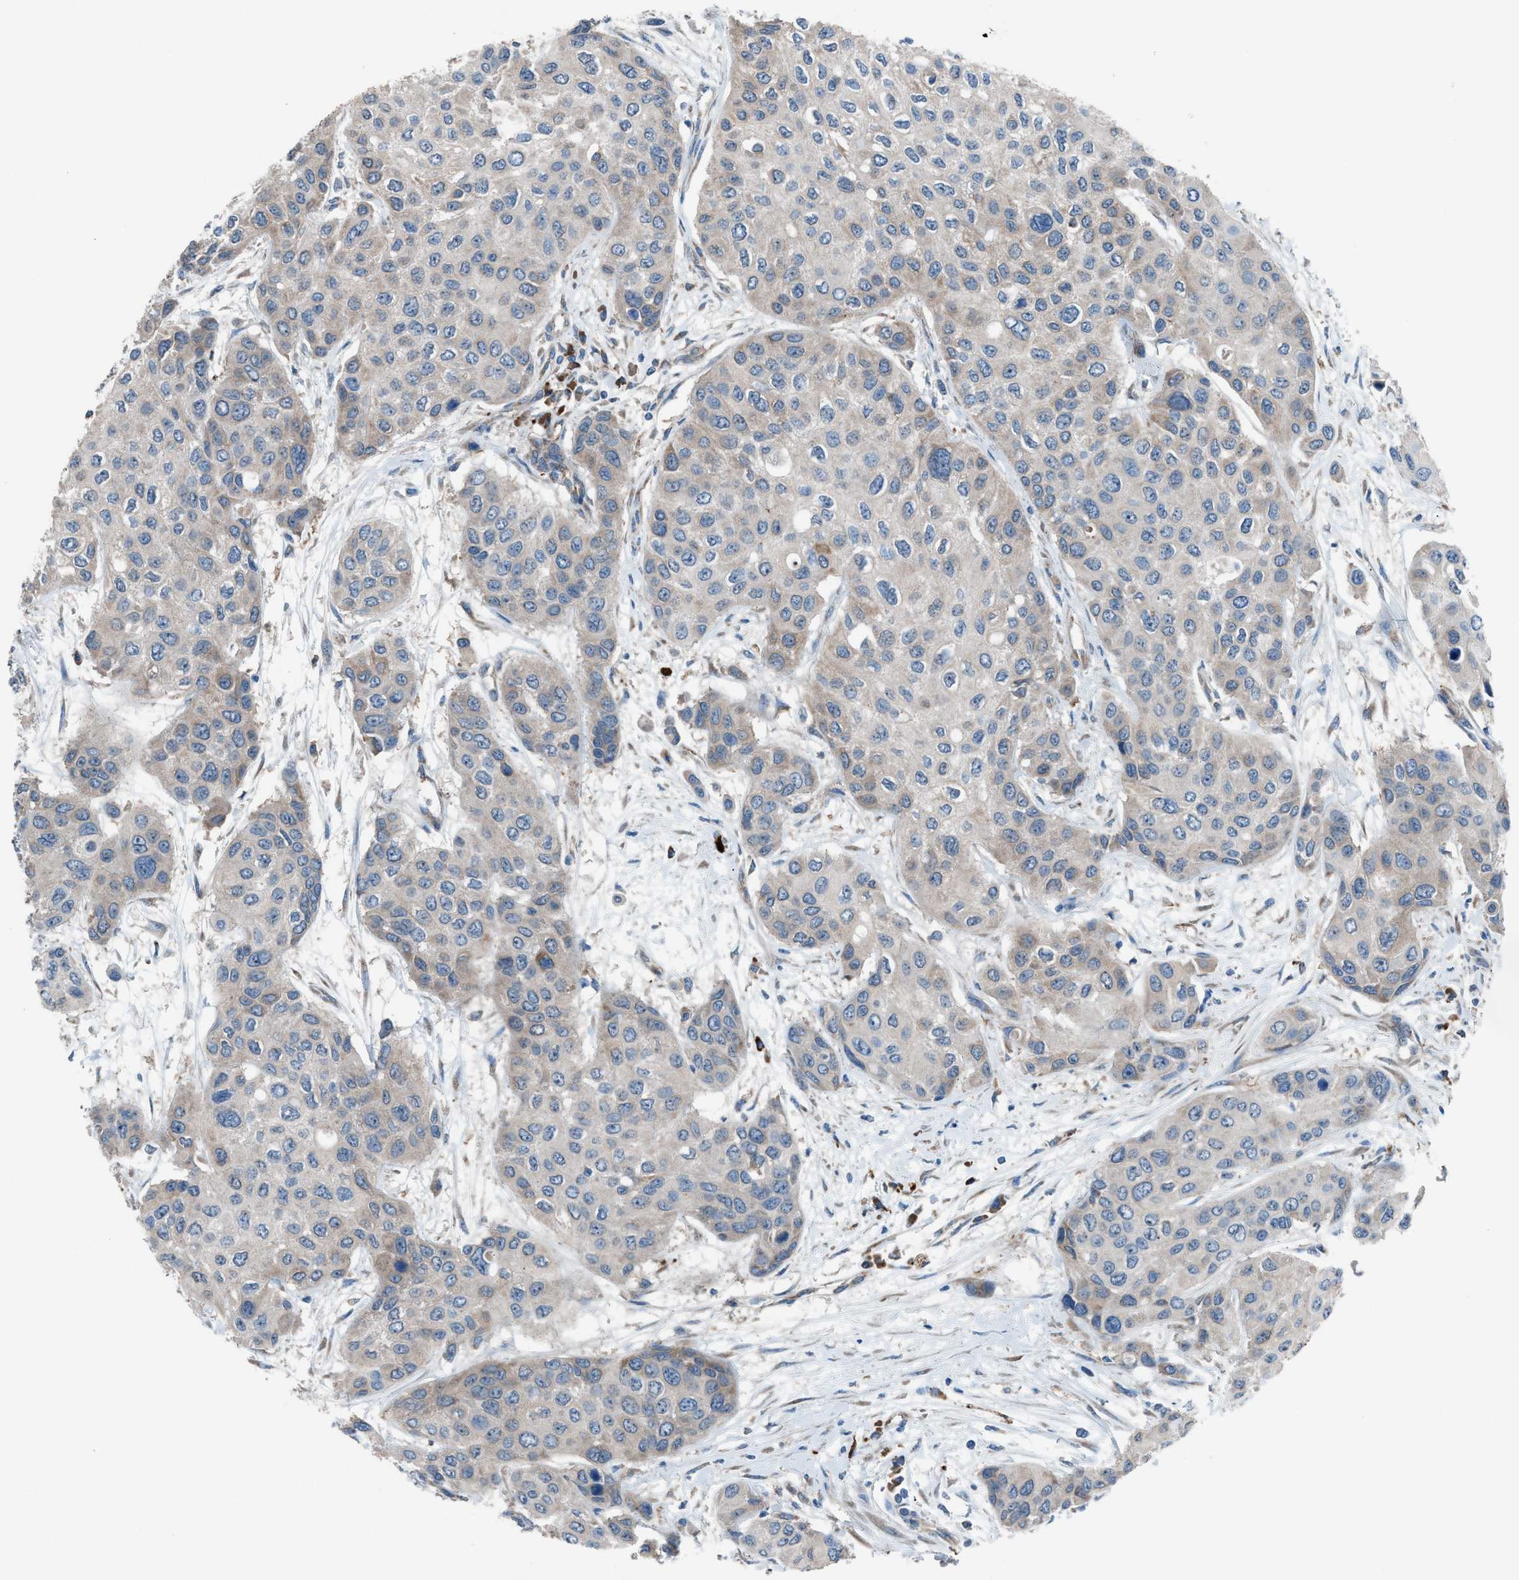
{"staining": {"intensity": "negative", "quantity": "none", "location": "none"}, "tissue": "urothelial cancer", "cell_type": "Tumor cells", "image_type": "cancer", "snomed": [{"axis": "morphology", "description": "Urothelial carcinoma, High grade"}, {"axis": "topography", "description": "Urinary bladder"}], "caption": "This is an immunohistochemistry (IHC) micrograph of human urothelial cancer. There is no positivity in tumor cells.", "gene": "HEG1", "patient": {"sex": "female", "age": 56}}